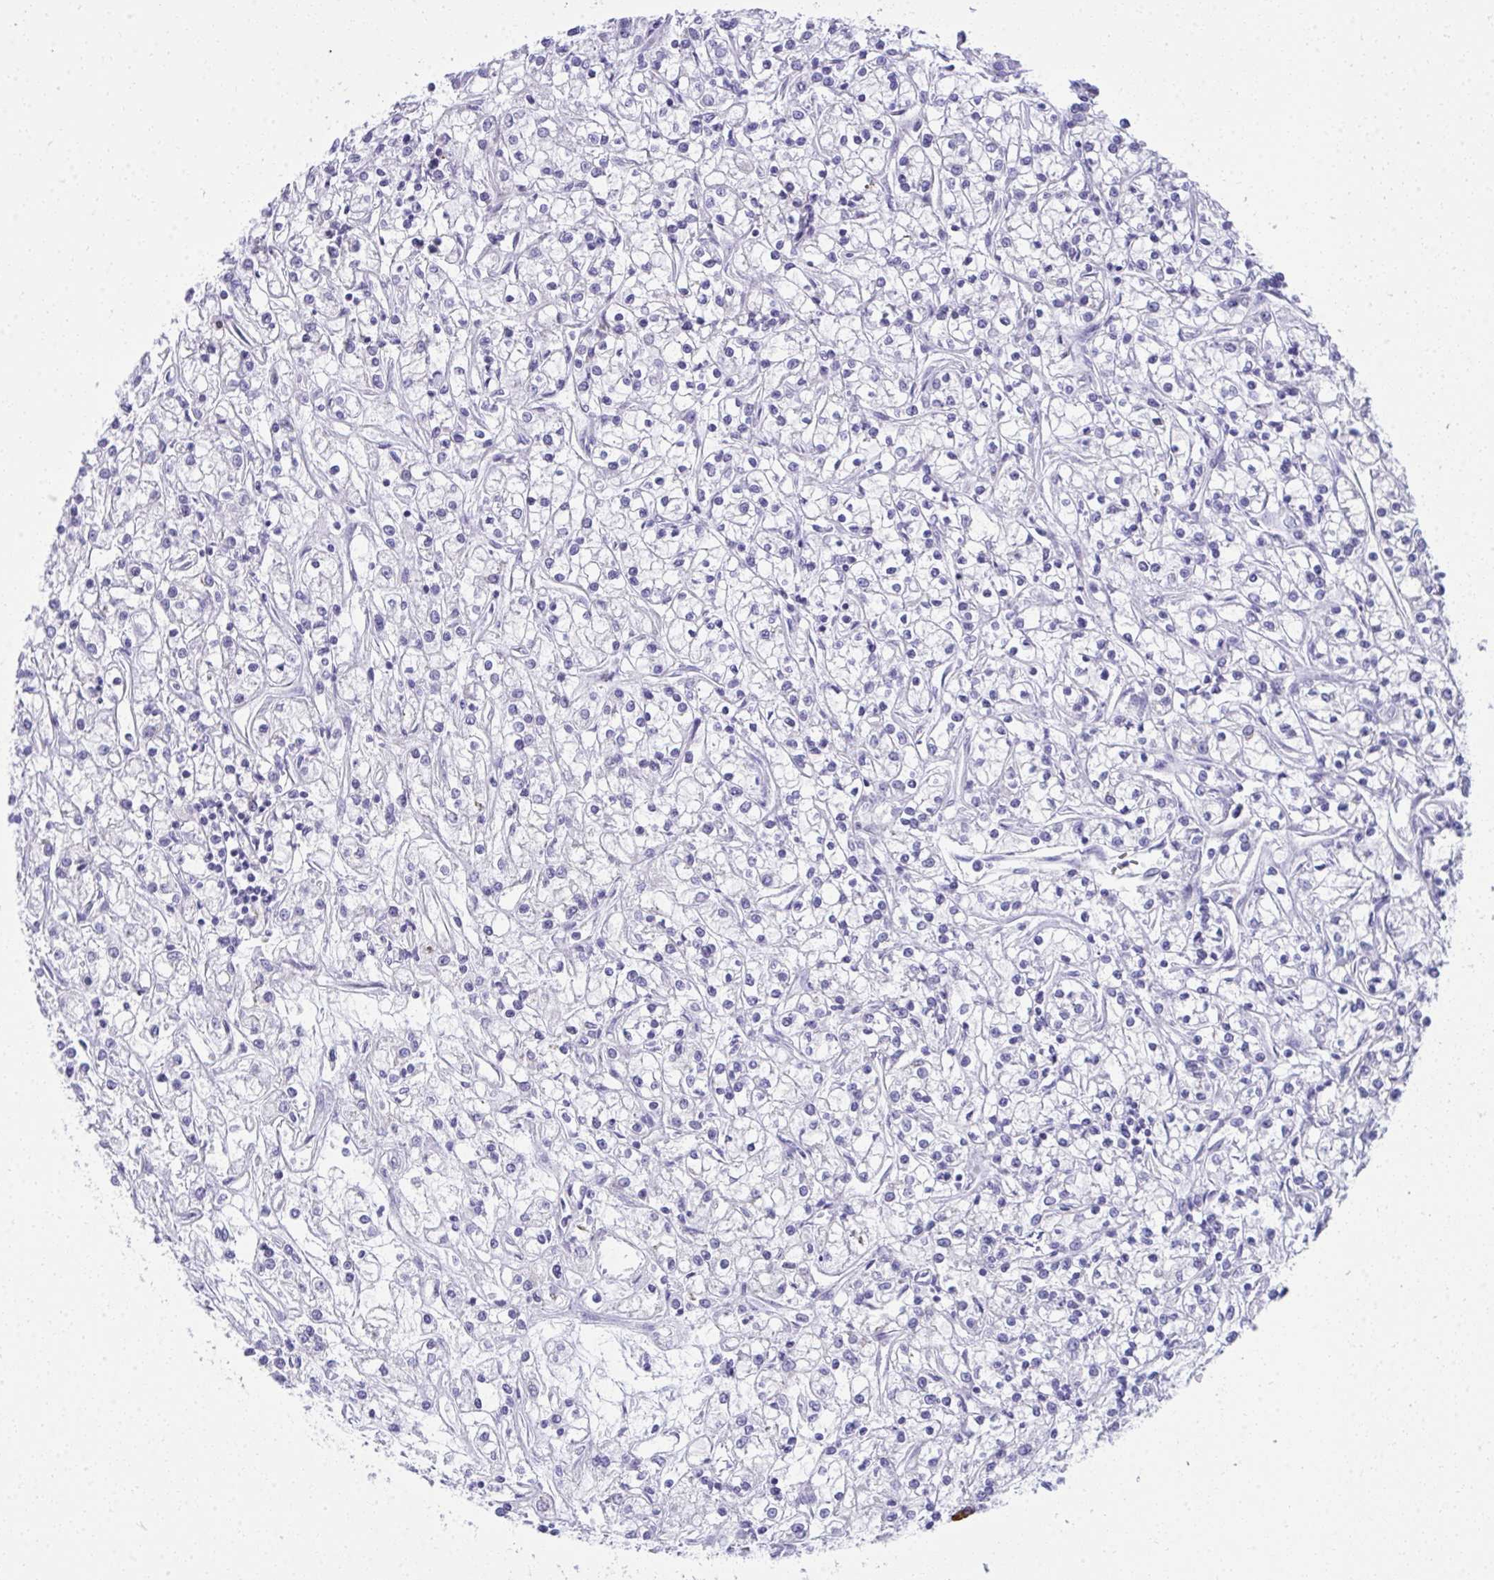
{"staining": {"intensity": "negative", "quantity": "none", "location": "none"}, "tissue": "renal cancer", "cell_type": "Tumor cells", "image_type": "cancer", "snomed": [{"axis": "morphology", "description": "Adenocarcinoma, NOS"}, {"axis": "topography", "description": "Kidney"}], "caption": "The IHC image has no significant expression in tumor cells of renal cancer tissue. The staining was performed using DAB to visualize the protein expression in brown, while the nuclei were stained in blue with hematoxylin (Magnification: 20x).", "gene": "PUS7L", "patient": {"sex": "female", "age": 59}}